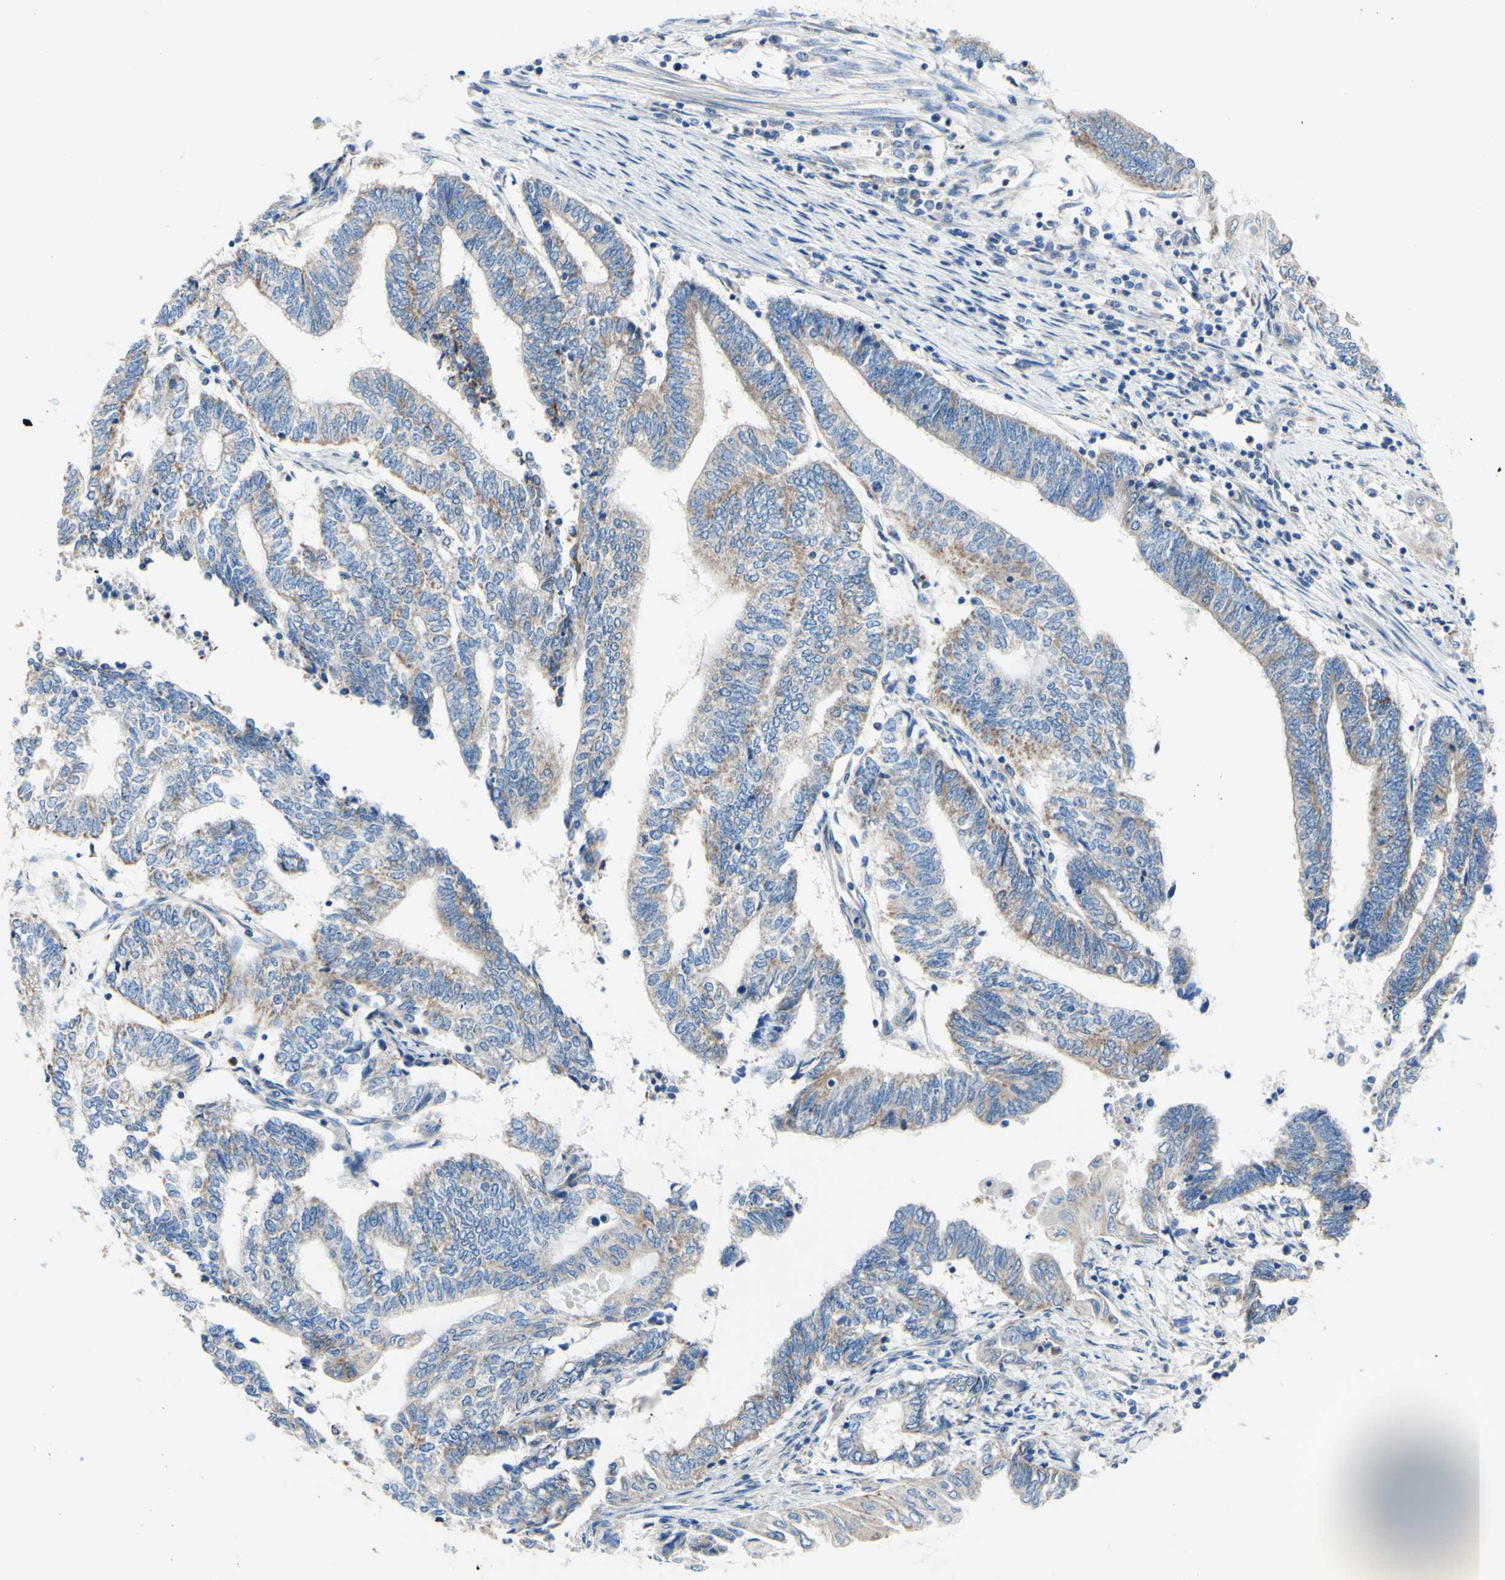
{"staining": {"intensity": "moderate", "quantity": "25%-75%", "location": "cytoplasmic/membranous"}, "tissue": "endometrial cancer", "cell_type": "Tumor cells", "image_type": "cancer", "snomed": [{"axis": "morphology", "description": "Adenocarcinoma, NOS"}, {"axis": "topography", "description": "Uterus"}, {"axis": "topography", "description": "Endometrium"}], "caption": "This is a histology image of immunohistochemistry (IHC) staining of endometrial cancer, which shows moderate positivity in the cytoplasmic/membranous of tumor cells.", "gene": "FMR1", "patient": {"sex": "female", "age": 70}}